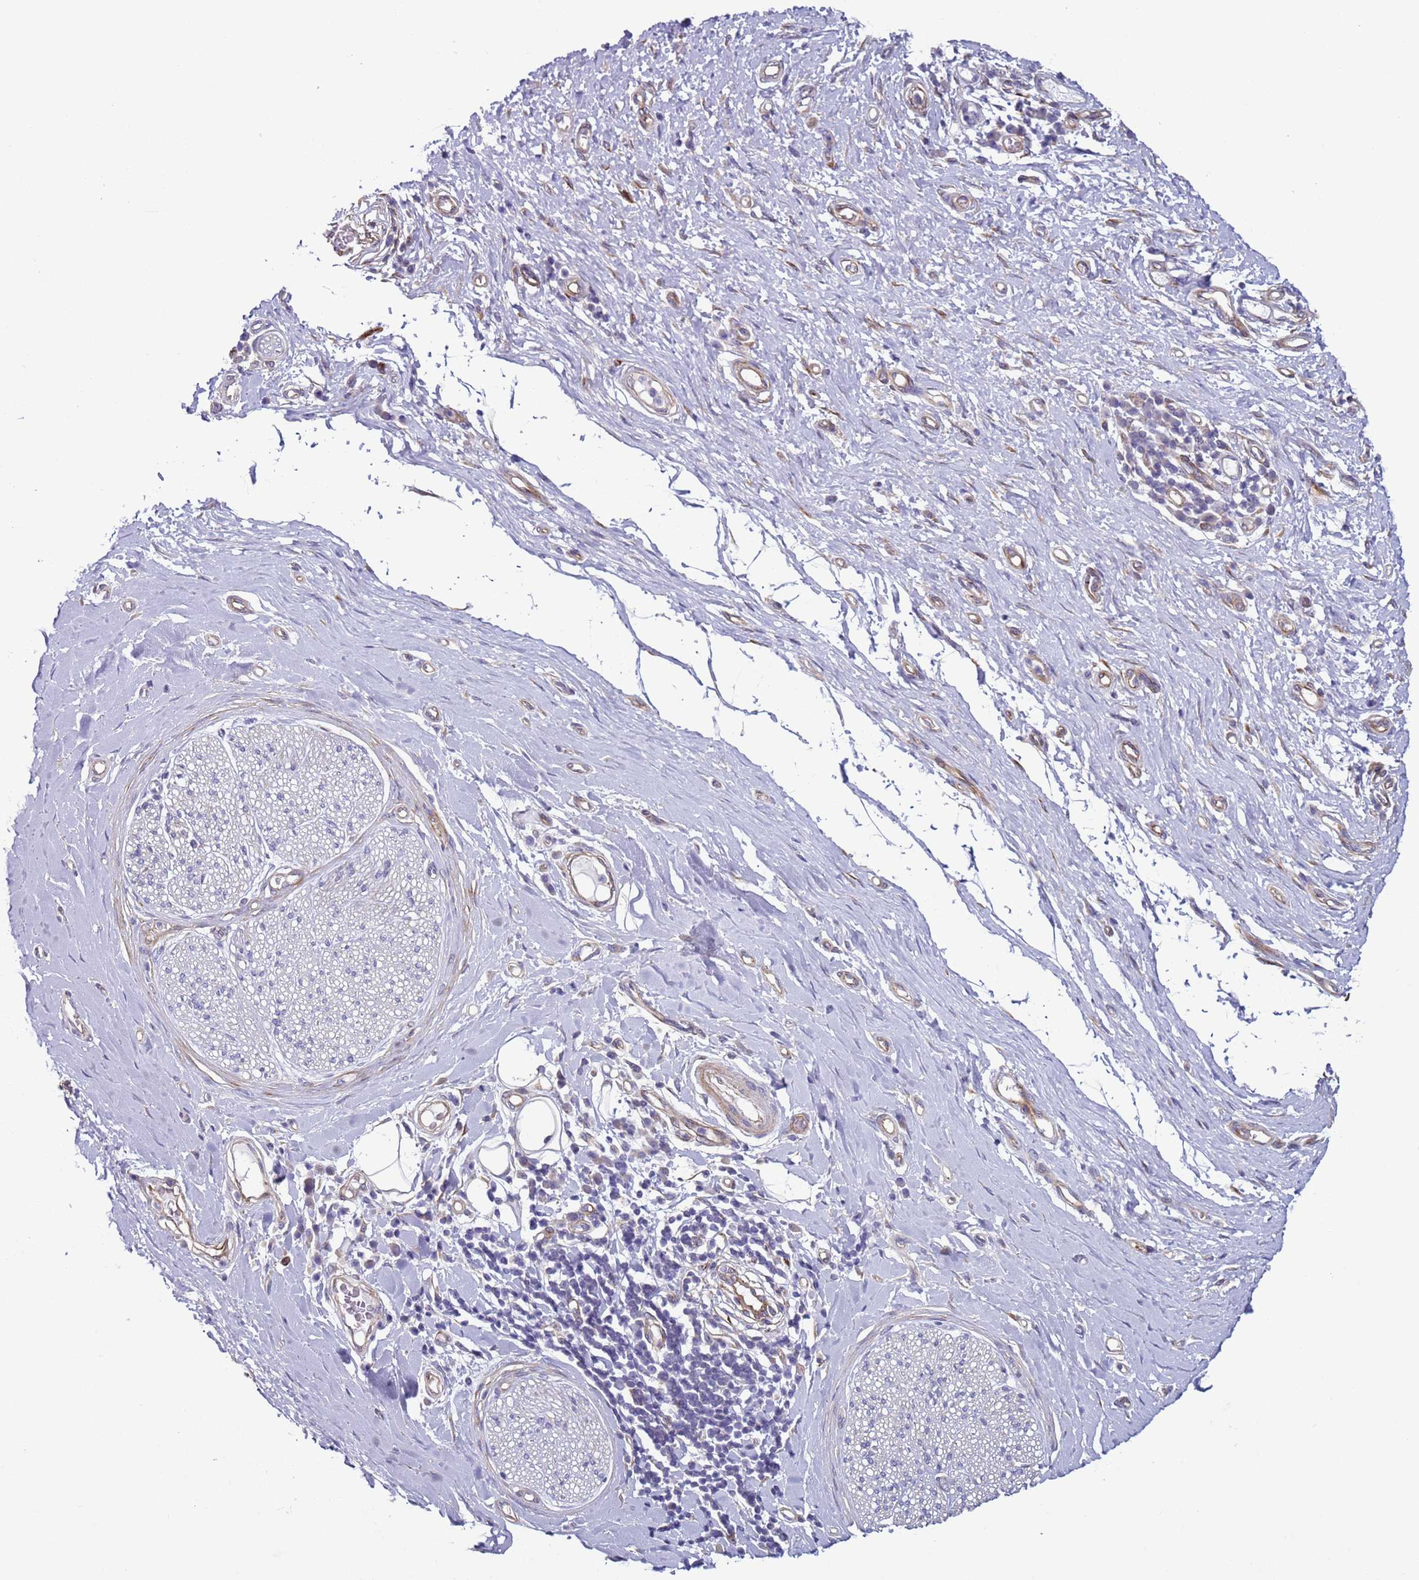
{"staining": {"intensity": "negative", "quantity": "none", "location": "none"}, "tissue": "adipose tissue", "cell_type": "Adipocytes", "image_type": "normal", "snomed": [{"axis": "morphology", "description": "Normal tissue, NOS"}, {"axis": "morphology", "description": "Adenocarcinoma, NOS"}, {"axis": "topography", "description": "Esophagus"}, {"axis": "topography", "description": "Stomach, upper"}, {"axis": "topography", "description": "Peripheral nerve tissue"}], "caption": "Immunohistochemistry (IHC) micrograph of unremarkable adipose tissue: human adipose tissue stained with DAB demonstrates no significant protein staining in adipocytes. (Brightfield microscopy of DAB (3,3'-diaminobenzidine) IHC at high magnification).", "gene": "HEATR1", "patient": {"sex": "male", "age": 62}}